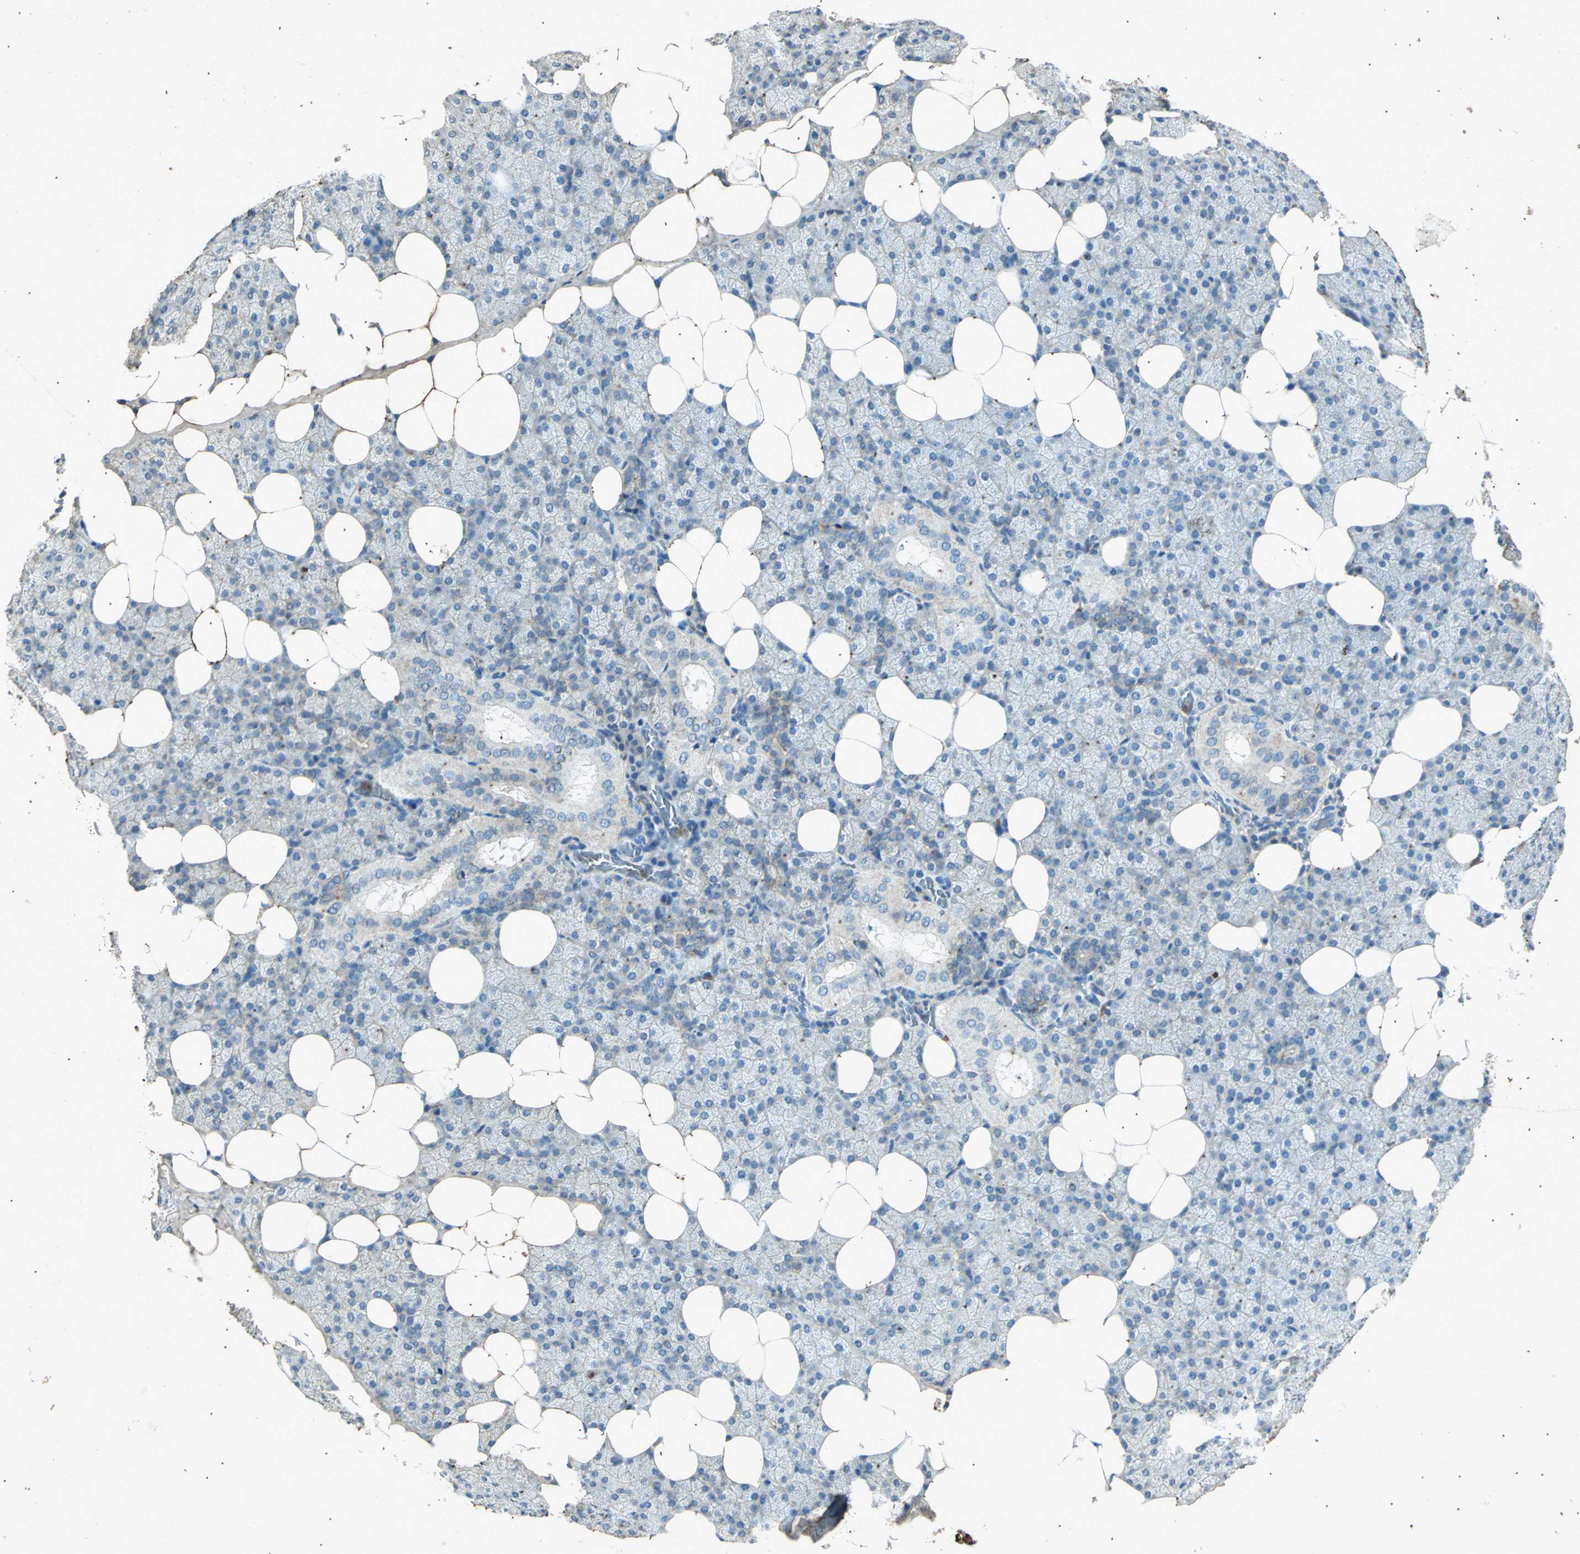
{"staining": {"intensity": "strong", "quantity": "25%-75%", "location": "cytoplasmic/membranous"}, "tissue": "salivary gland", "cell_type": "Glandular cells", "image_type": "normal", "snomed": [{"axis": "morphology", "description": "Normal tissue, NOS"}, {"axis": "topography", "description": "Lymph node"}, {"axis": "topography", "description": "Salivary gland"}], "caption": "Immunohistochemical staining of normal human salivary gland reveals strong cytoplasmic/membranous protein positivity in approximately 25%-75% of glandular cells. (Stains: DAB (3,3'-diaminobenzidine) in brown, nuclei in blue, Microscopy: brightfield microscopy at high magnification).", "gene": "PSEN1", "patient": {"sex": "male", "age": 8}}